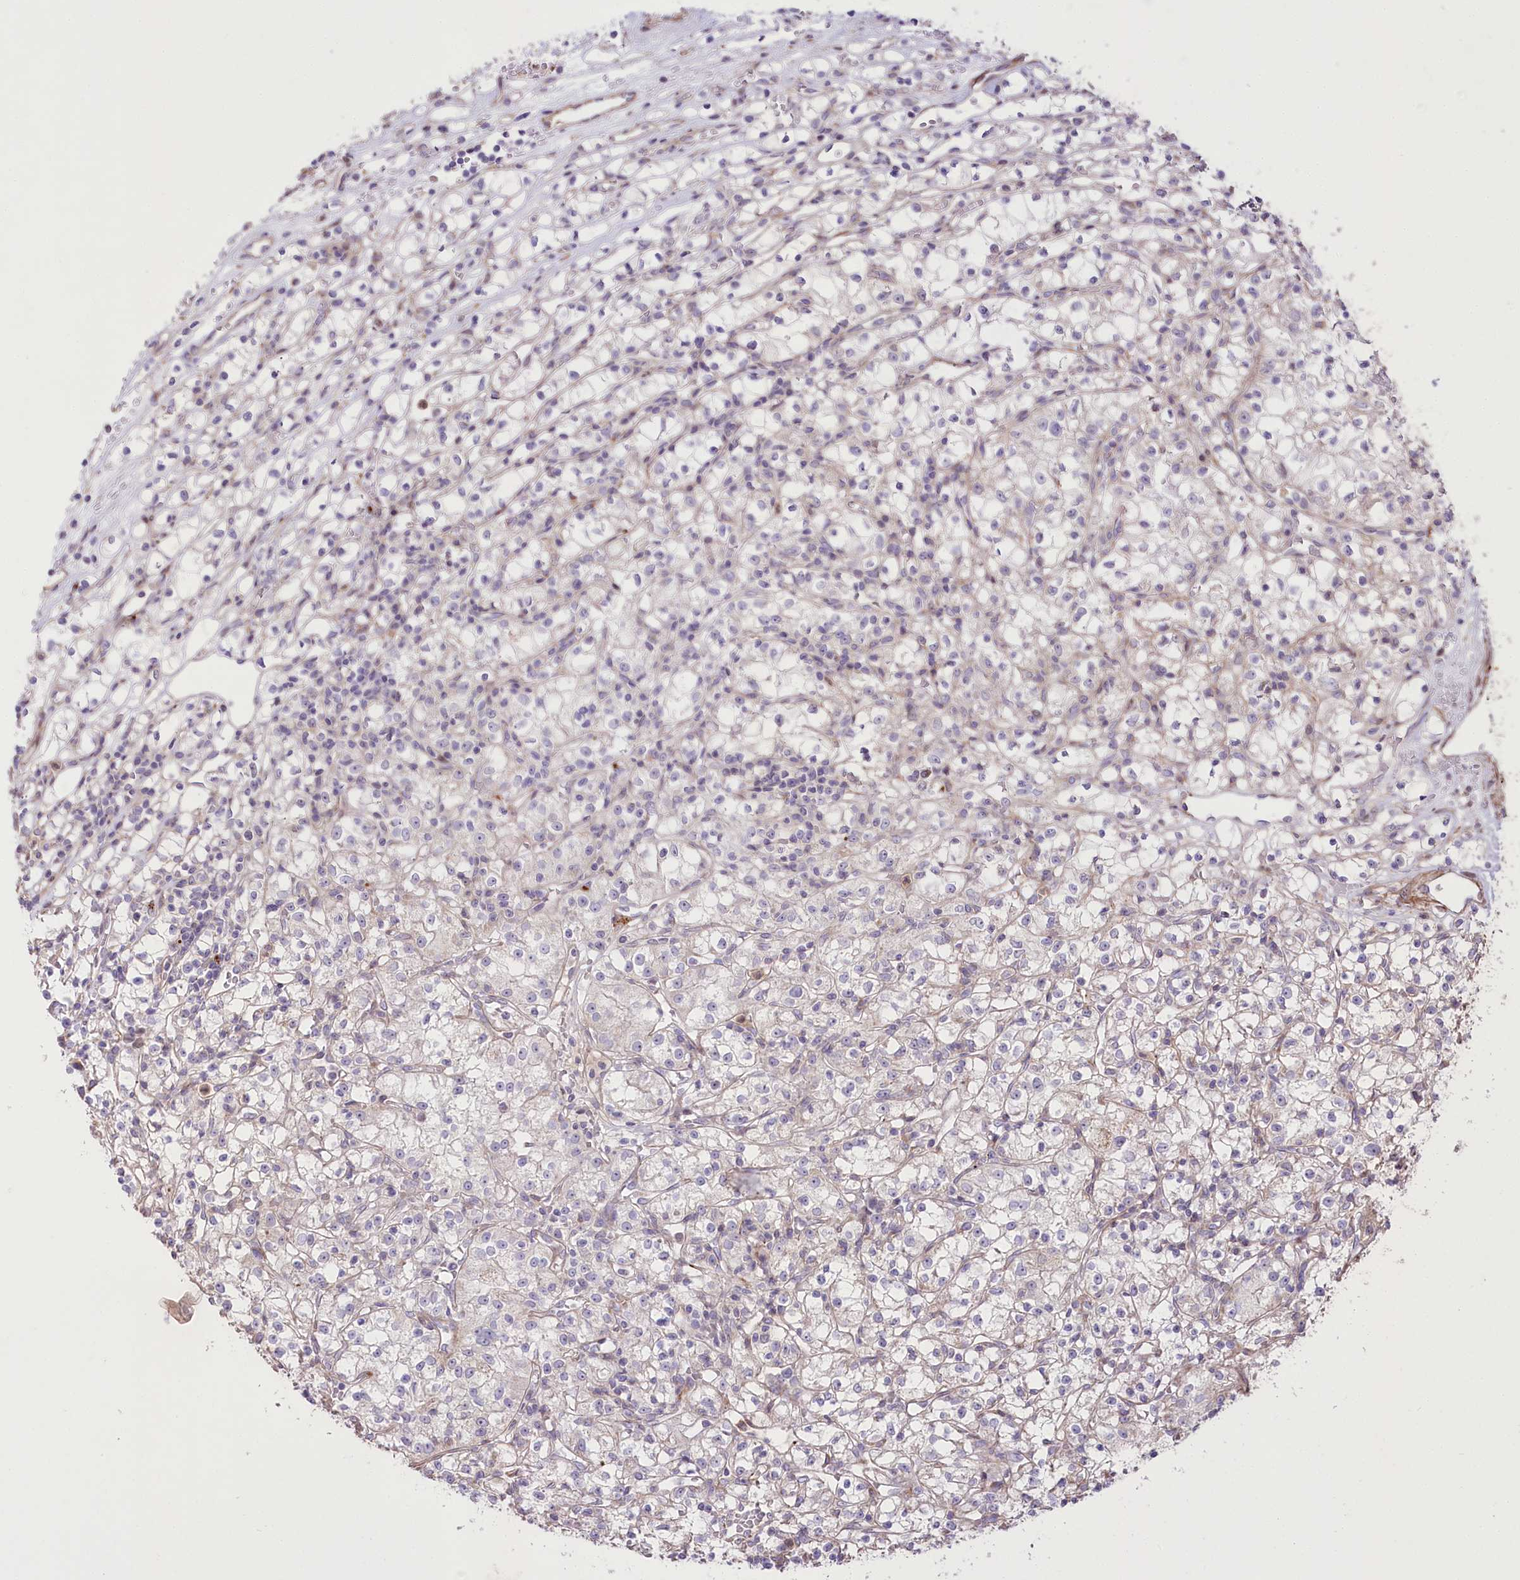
{"staining": {"intensity": "negative", "quantity": "none", "location": "none"}, "tissue": "renal cancer", "cell_type": "Tumor cells", "image_type": "cancer", "snomed": [{"axis": "morphology", "description": "Adenocarcinoma, NOS"}, {"axis": "topography", "description": "Kidney"}], "caption": "DAB (3,3'-diaminobenzidine) immunohistochemical staining of human adenocarcinoma (renal) shows no significant staining in tumor cells.", "gene": "RNF24", "patient": {"sex": "female", "age": 59}}